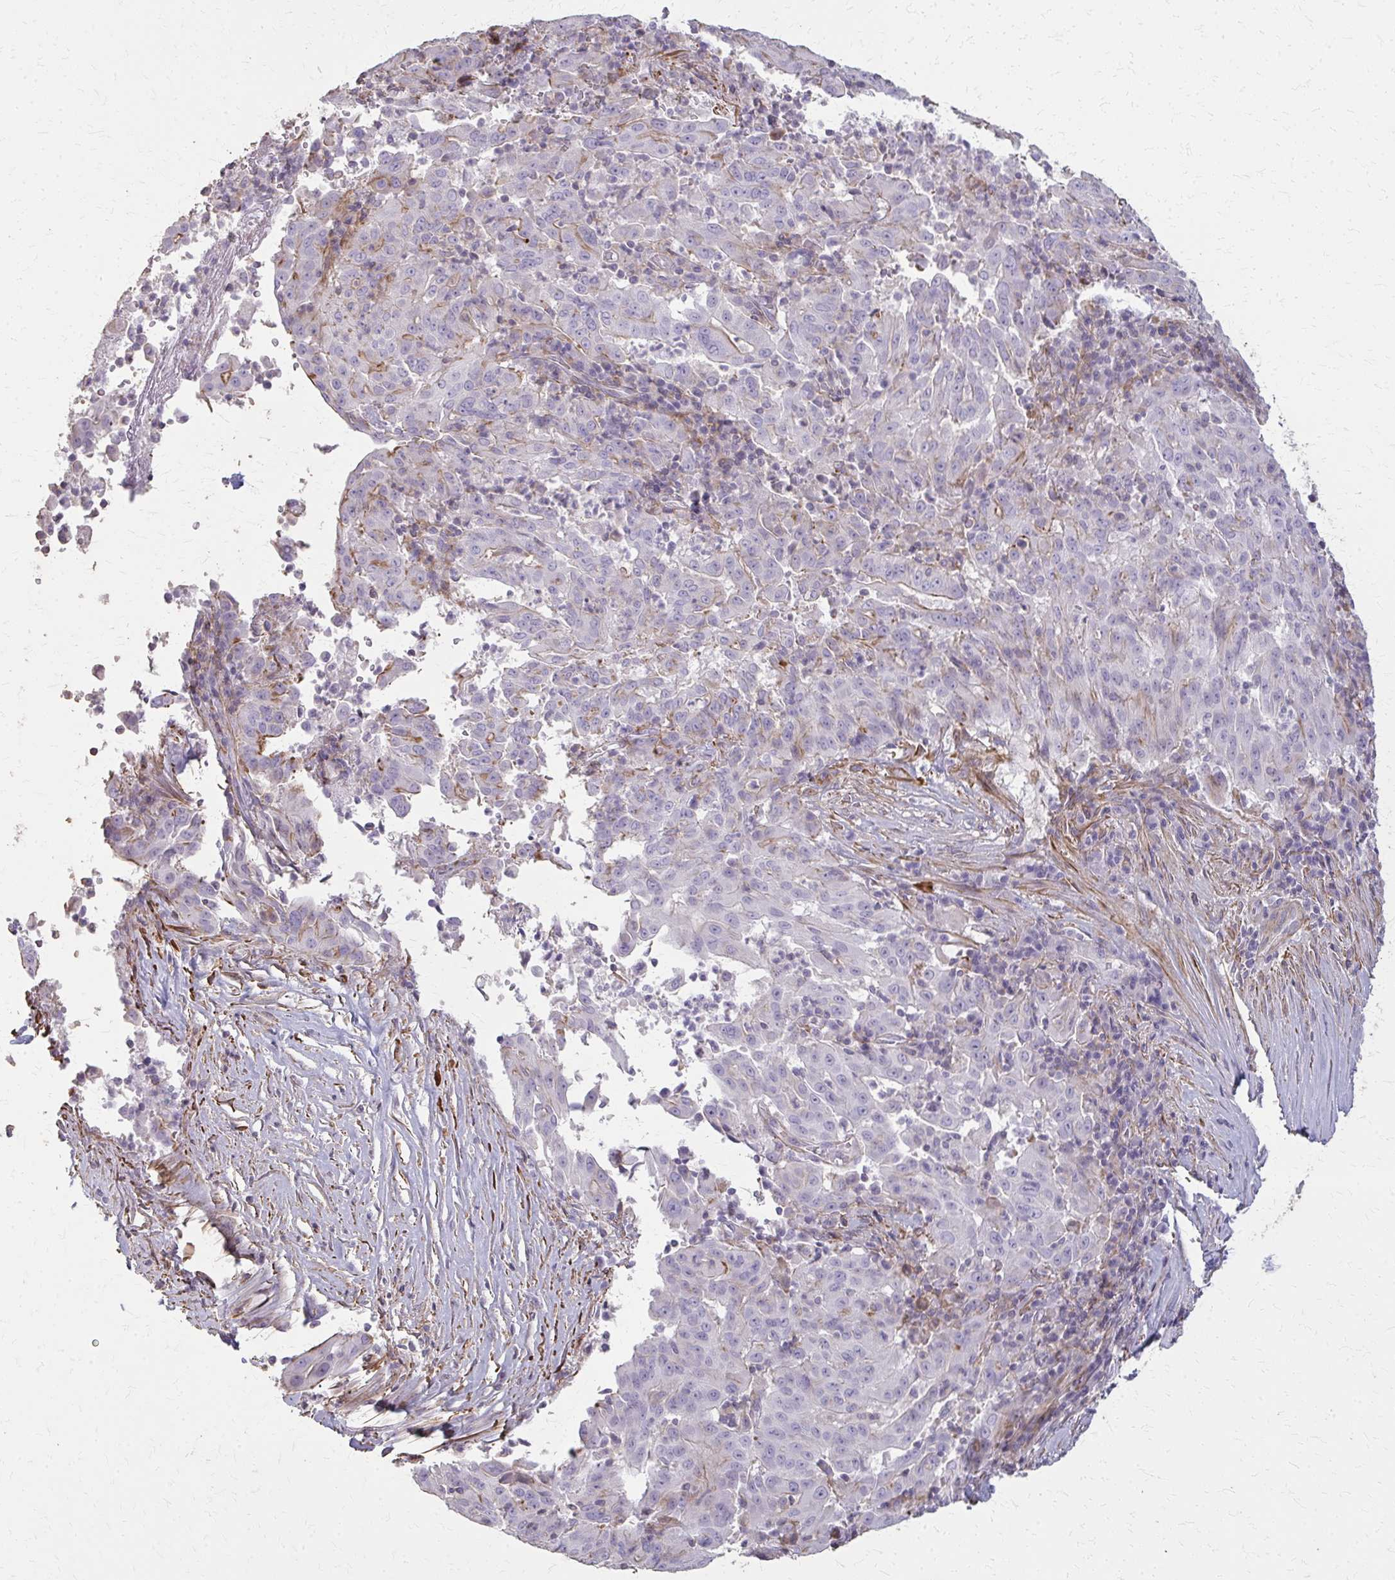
{"staining": {"intensity": "moderate", "quantity": "<25%", "location": "cytoplasmic/membranous"}, "tissue": "pancreatic cancer", "cell_type": "Tumor cells", "image_type": "cancer", "snomed": [{"axis": "morphology", "description": "Adenocarcinoma, NOS"}, {"axis": "topography", "description": "Pancreas"}], "caption": "The micrograph demonstrates a brown stain indicating the presence of a protein in the cytoplasmic/membranous of tumor cells in adenocarcinoma (pancreatic).", "gene": "TENM4", "patient": {"sex": "male", "age": 63}}